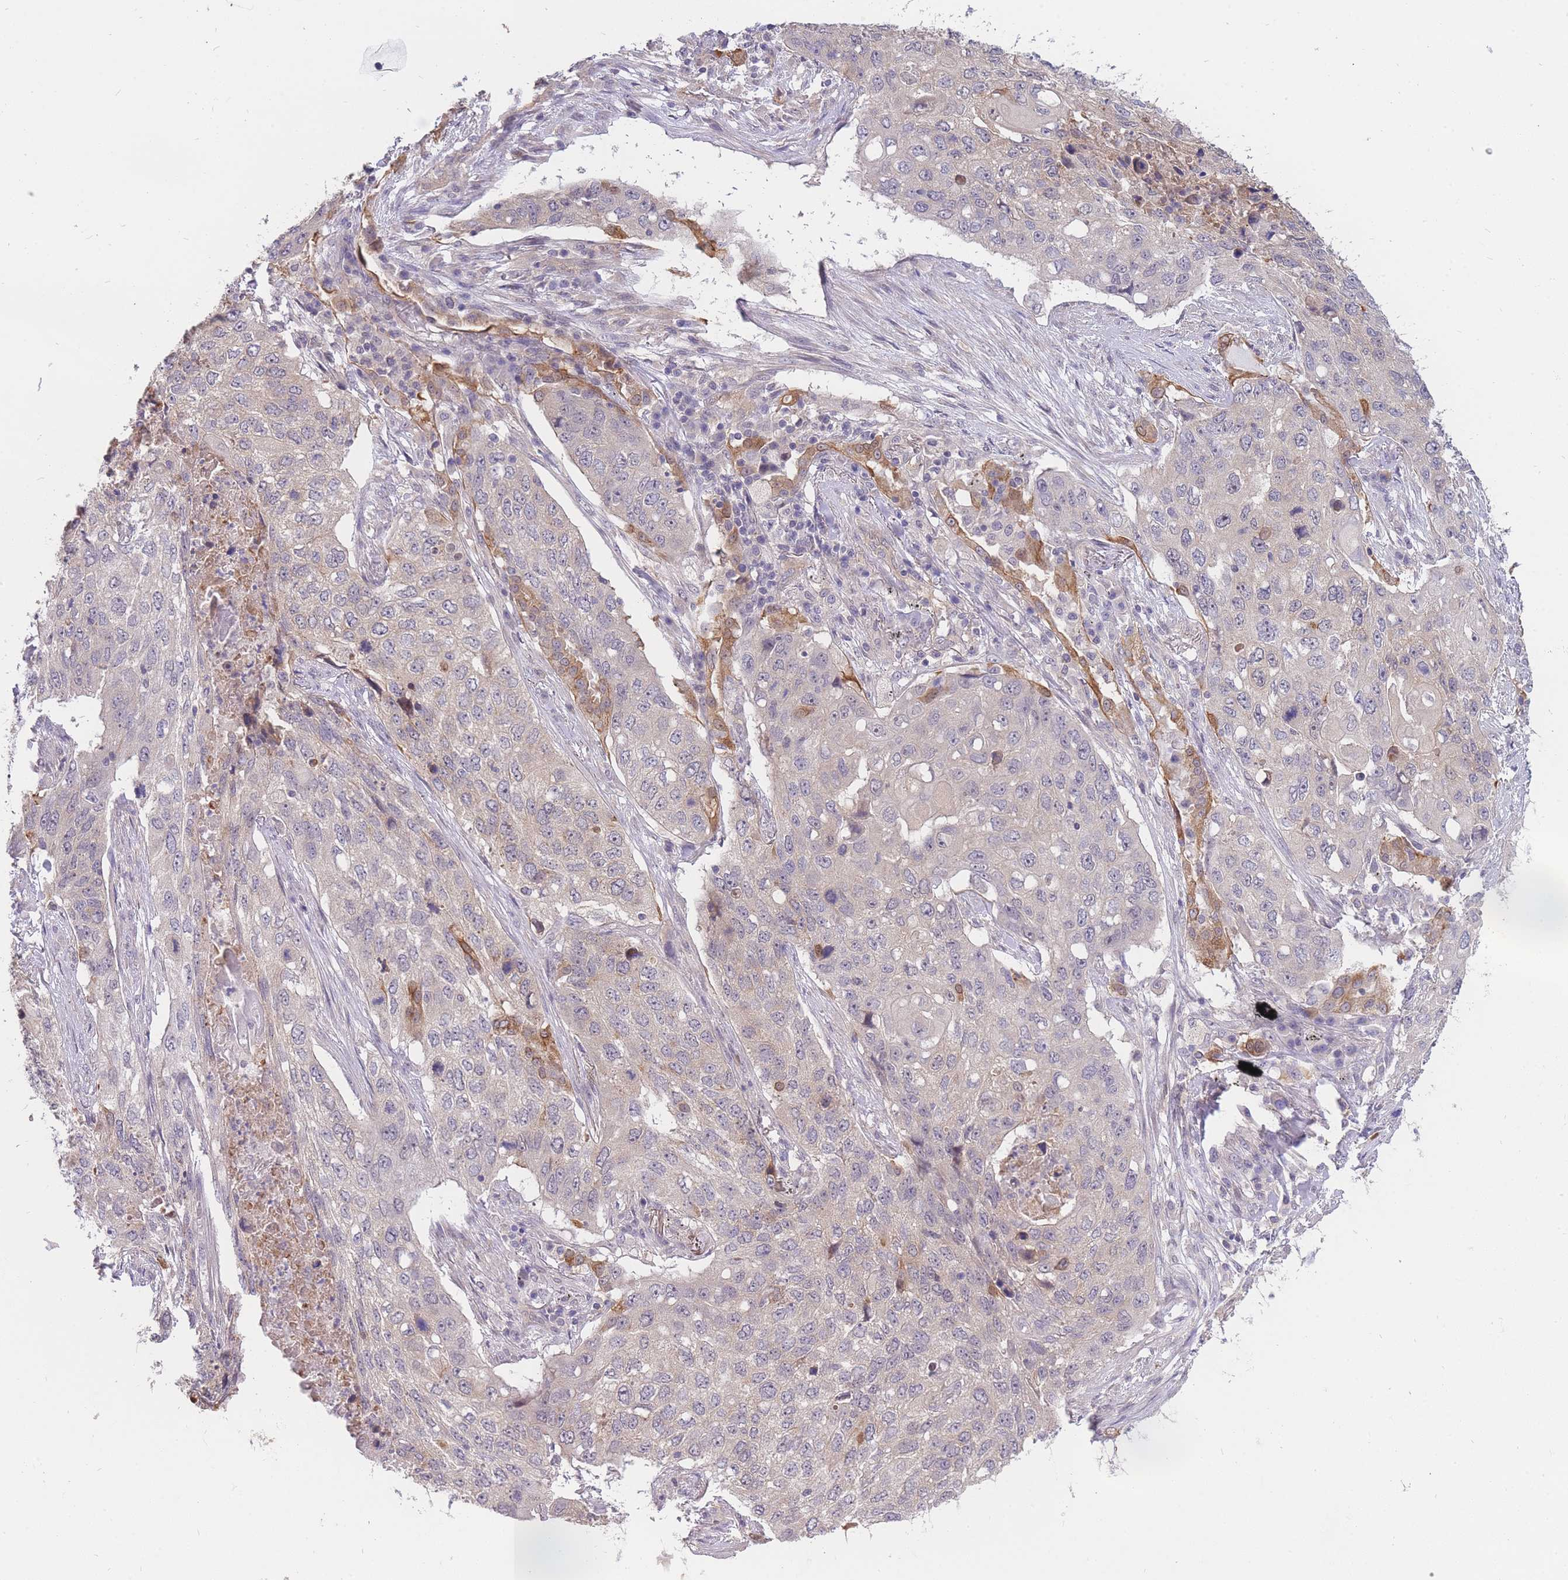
{"staining": {"intensity": "negative", "quantity": "none", "location": "none"}, "tissue": "lung cancer", "cell_type": "Tumor cells", "image_type": "cancer", "snomed": [{"axis": "morphology", "description": "Squamous cell carcinoma, NOS"}, {"axis": "topography", "description": "Lung"}], "caption": "There is no significant expression in tumor cells of lung cancer (squamous cell carcinoma).", "gene": "SMC6", "patient": {"sex": "female", "age": 63}}